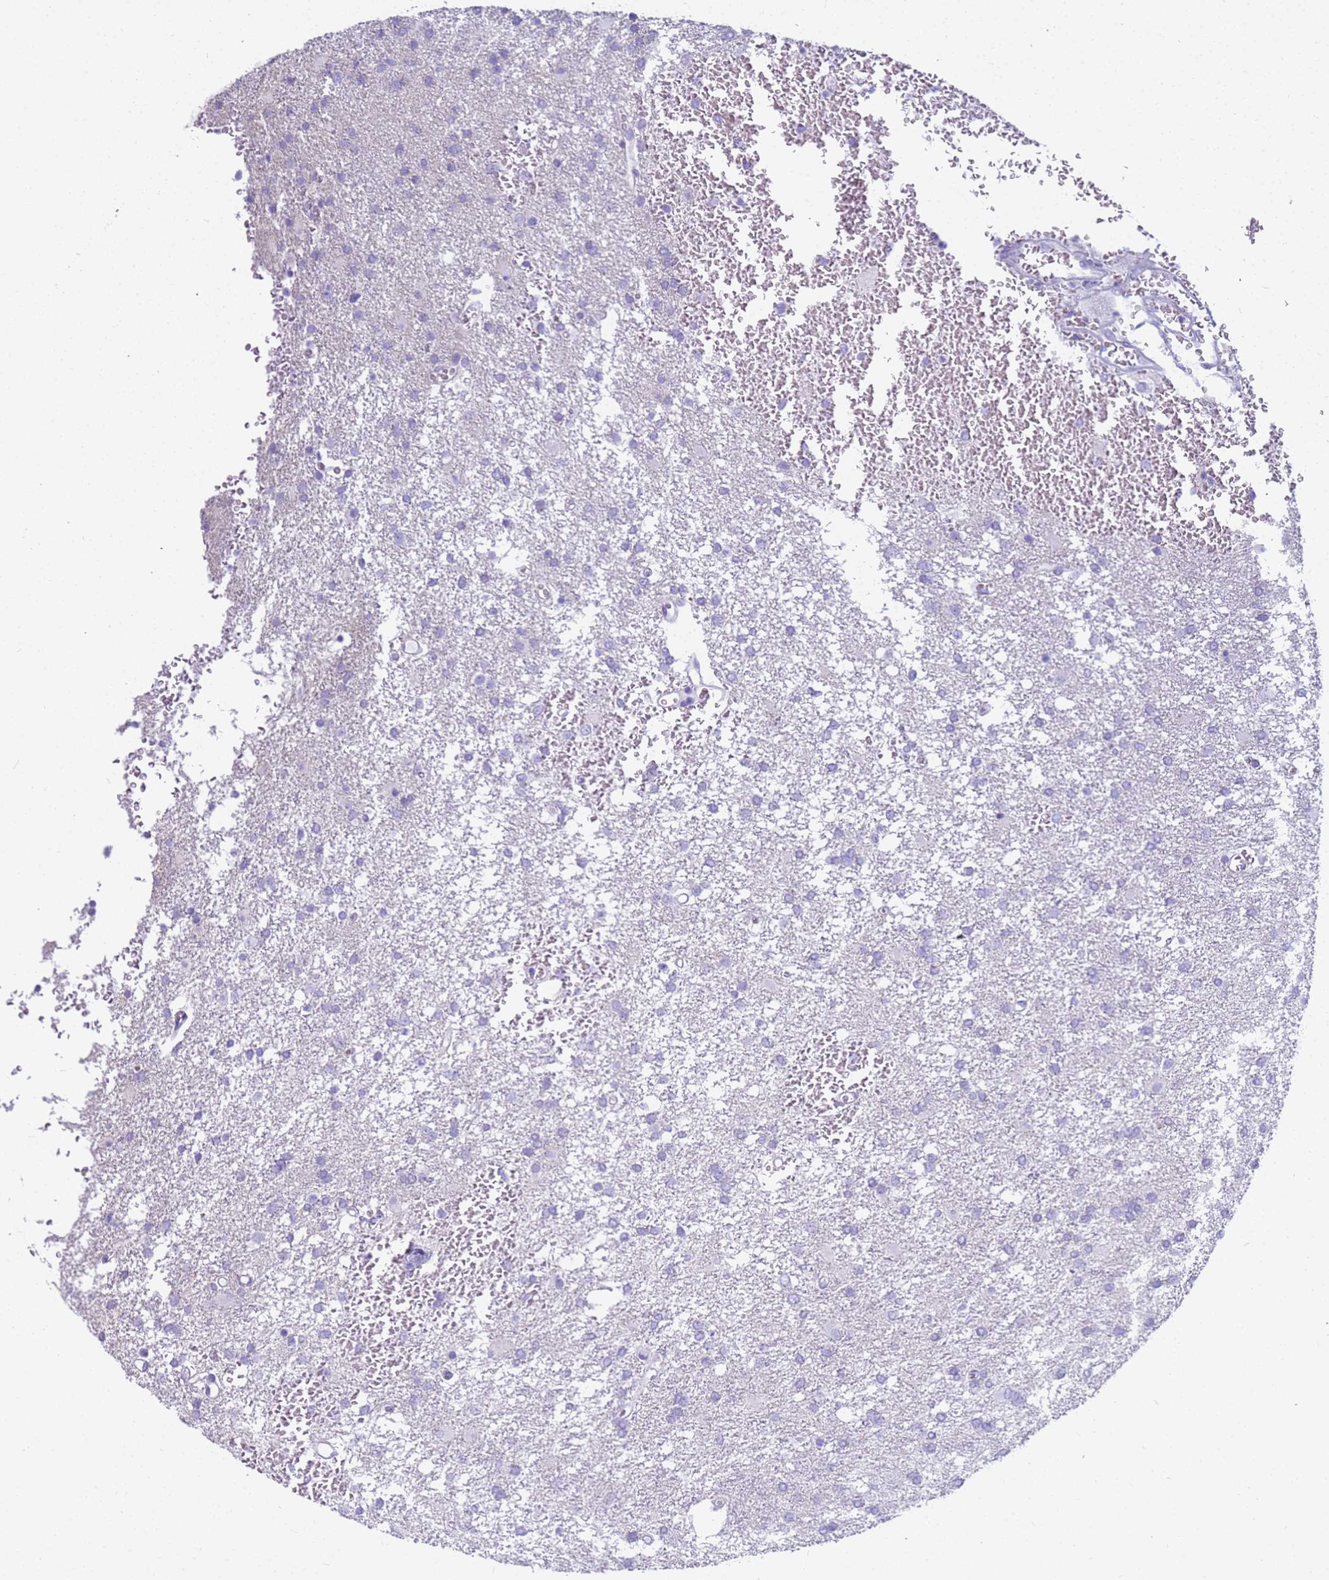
{"staining": {"intensity": "negative", "quantity": "none", "location": "none"}, "tissue": "glioma", "cell_type": "Tumor cells", "image_type": "cancer", "snomed": [{"axis": "morphology", "description": "Glioma, malignant, High grade"}, {"axis": "topography", "description": "Brain"}], "caption": "Human glioma stained for a protein using immunohistochemistry (IHC) reveals no staining in tumor cells.", "gene": "RNASE2", "patient": {"sex": "female", "age": 74}}